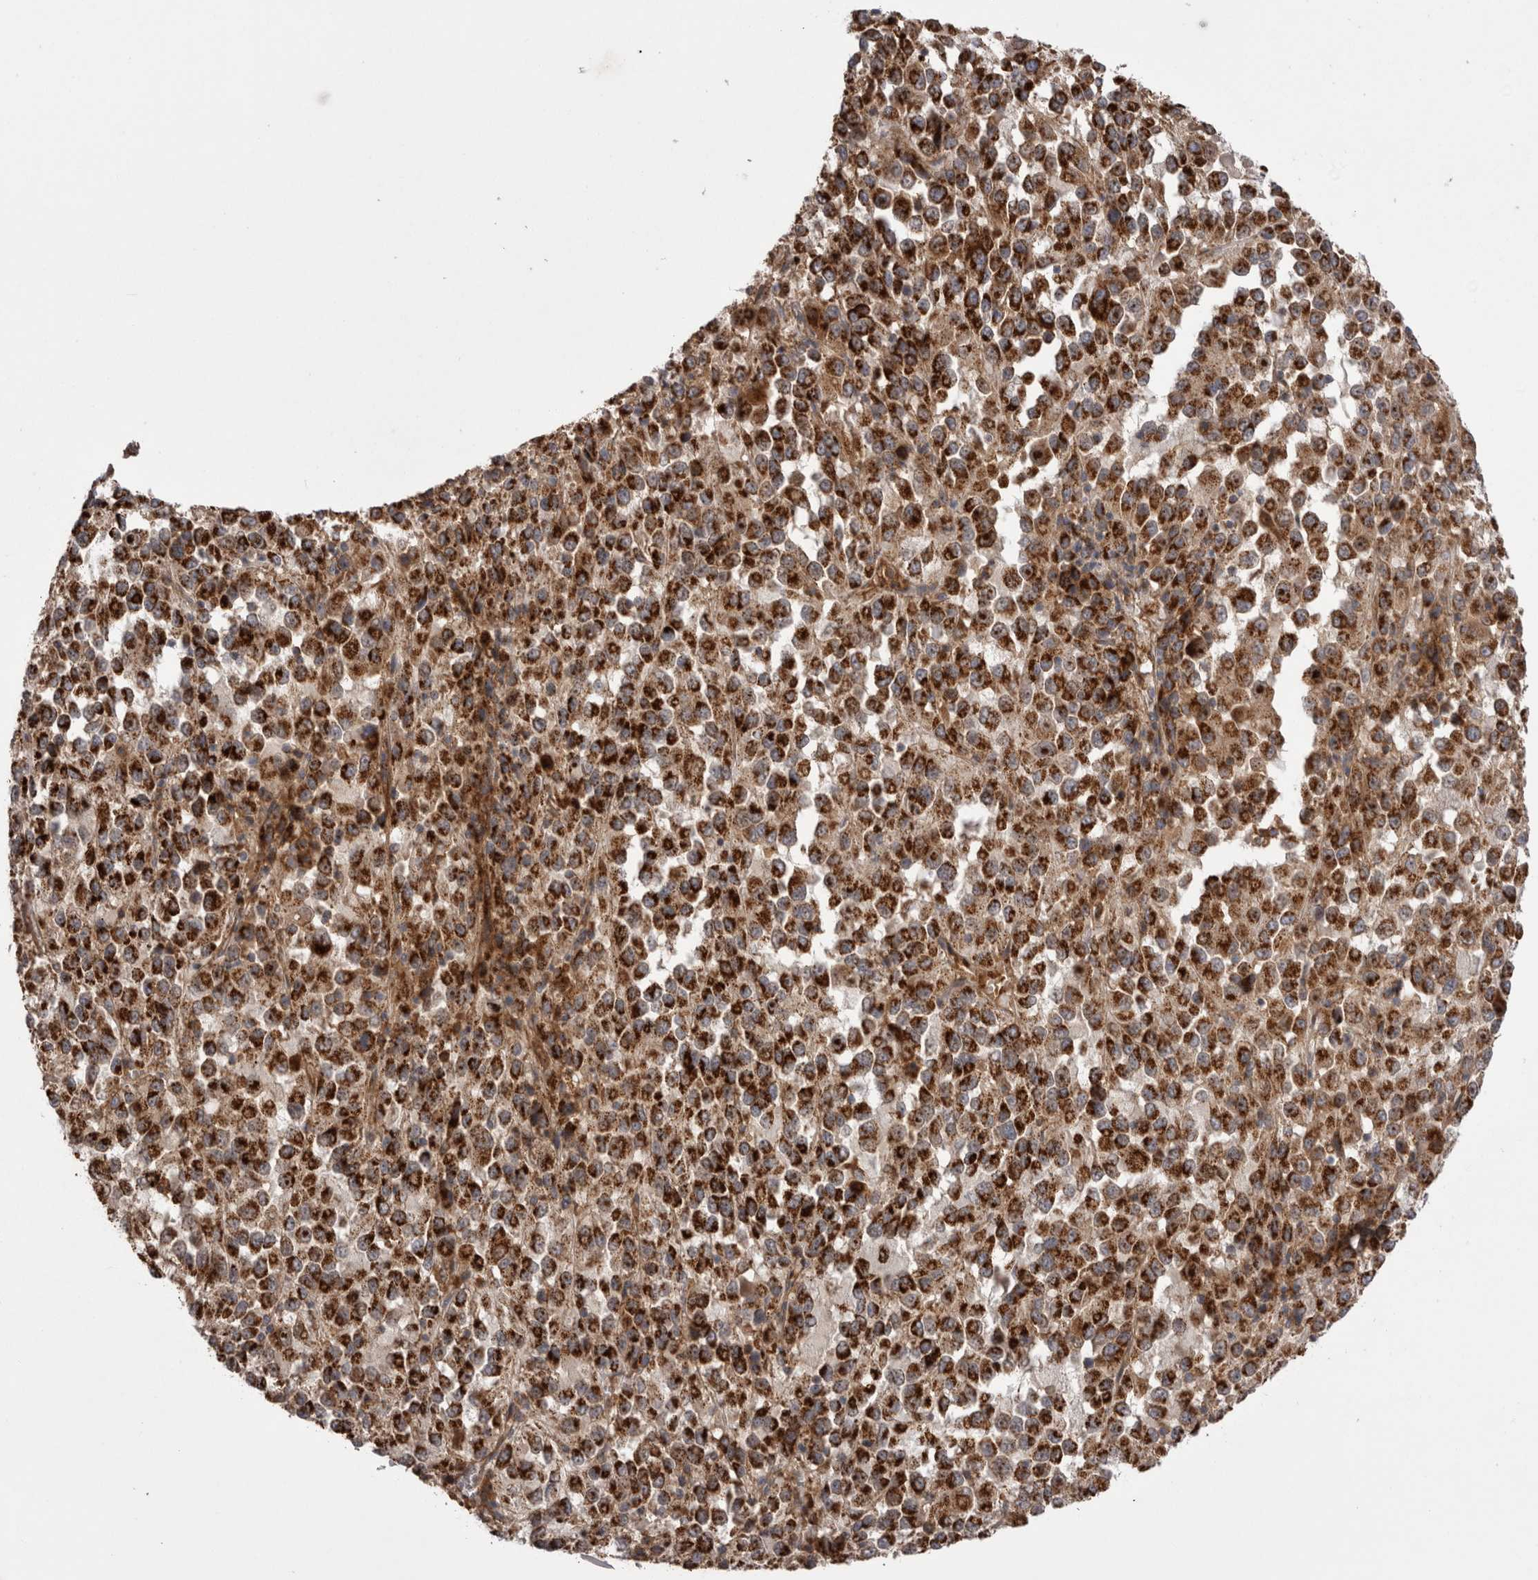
{"staining": {"intensity": "strong", "quantity": ">75%", "location": "cytoplasmic/membranous"}, "tissue": "melanoma", "cell_type": "Tumor cells", "image_type": "cancer", "snomed": [{"axis": "morphology", "description": "Malignant melanoma, Metastatic site"}, {"axis": "topography", "description": "Lung"}], "caption": "Immunohistochemical staining of melanoma demonstrates high levels of strong cytoplasmic/membranous positivity in approximately >75% of tumor cells.", "gene": "DARS2", "patient": {"sex": "male", "age": 64}}